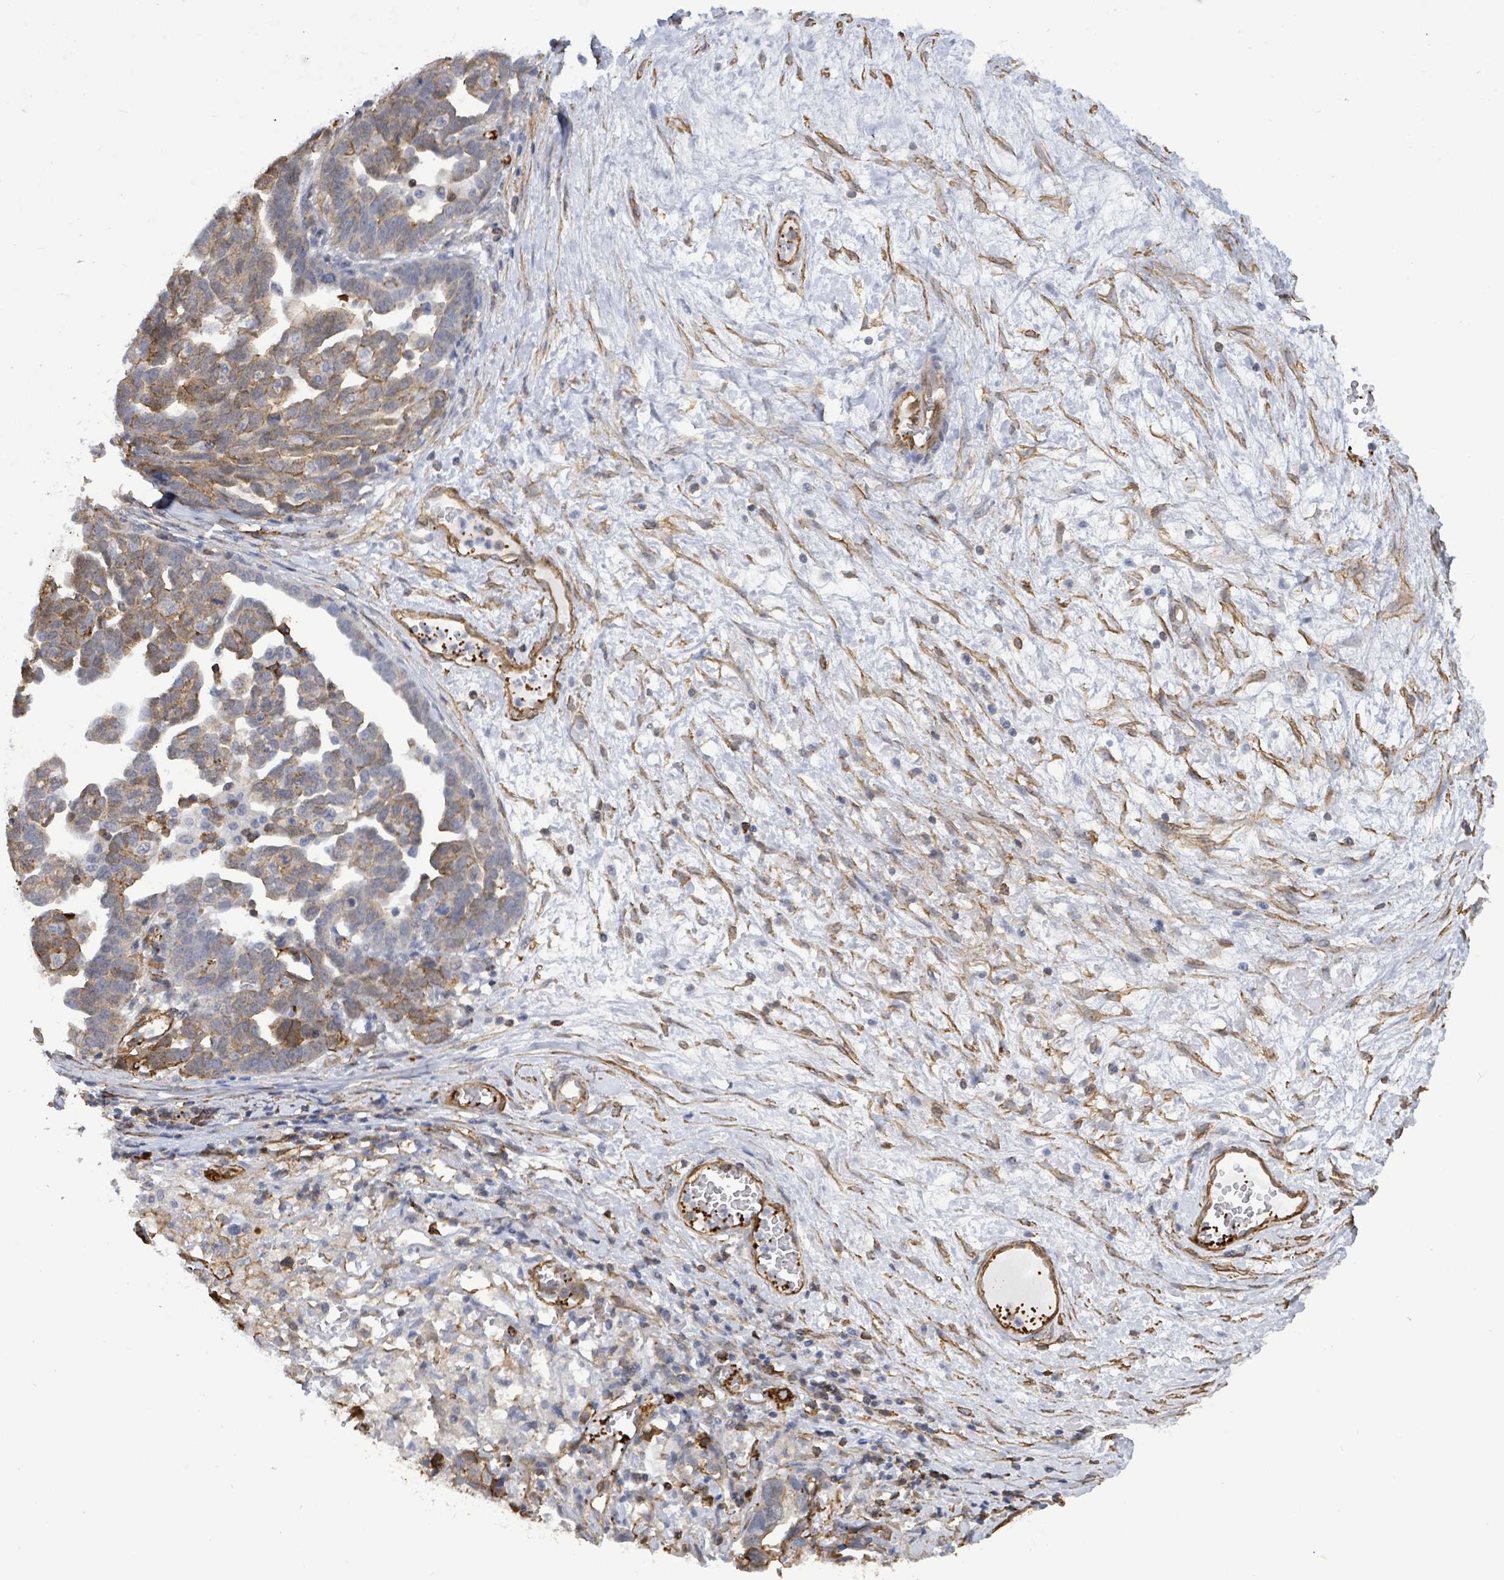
{"staining": {"intensity": "moderate", "quantity": "<25%", "location": "cytoplasmic/membranous"}, "tissue": "ovarian cancer", "cell_type": "Tumor cells", "image_type": "cancer", "snomed": [{"axis": "morphology", "description": "Cystadenocarcinoma, serous, NOS"}, {"axis": "topography", "description": "Ovary"}], "caption": "A micrograph showing moderate cytoplasmic/membranous expression in approximately <25% of tumor cells in ovarian cancer (serous cystadenocarcinoma), as visualized by brown immunohistochemical staining.", "gene": "PRKRIP1", "patient": {"sex": "female", "age": 54}}